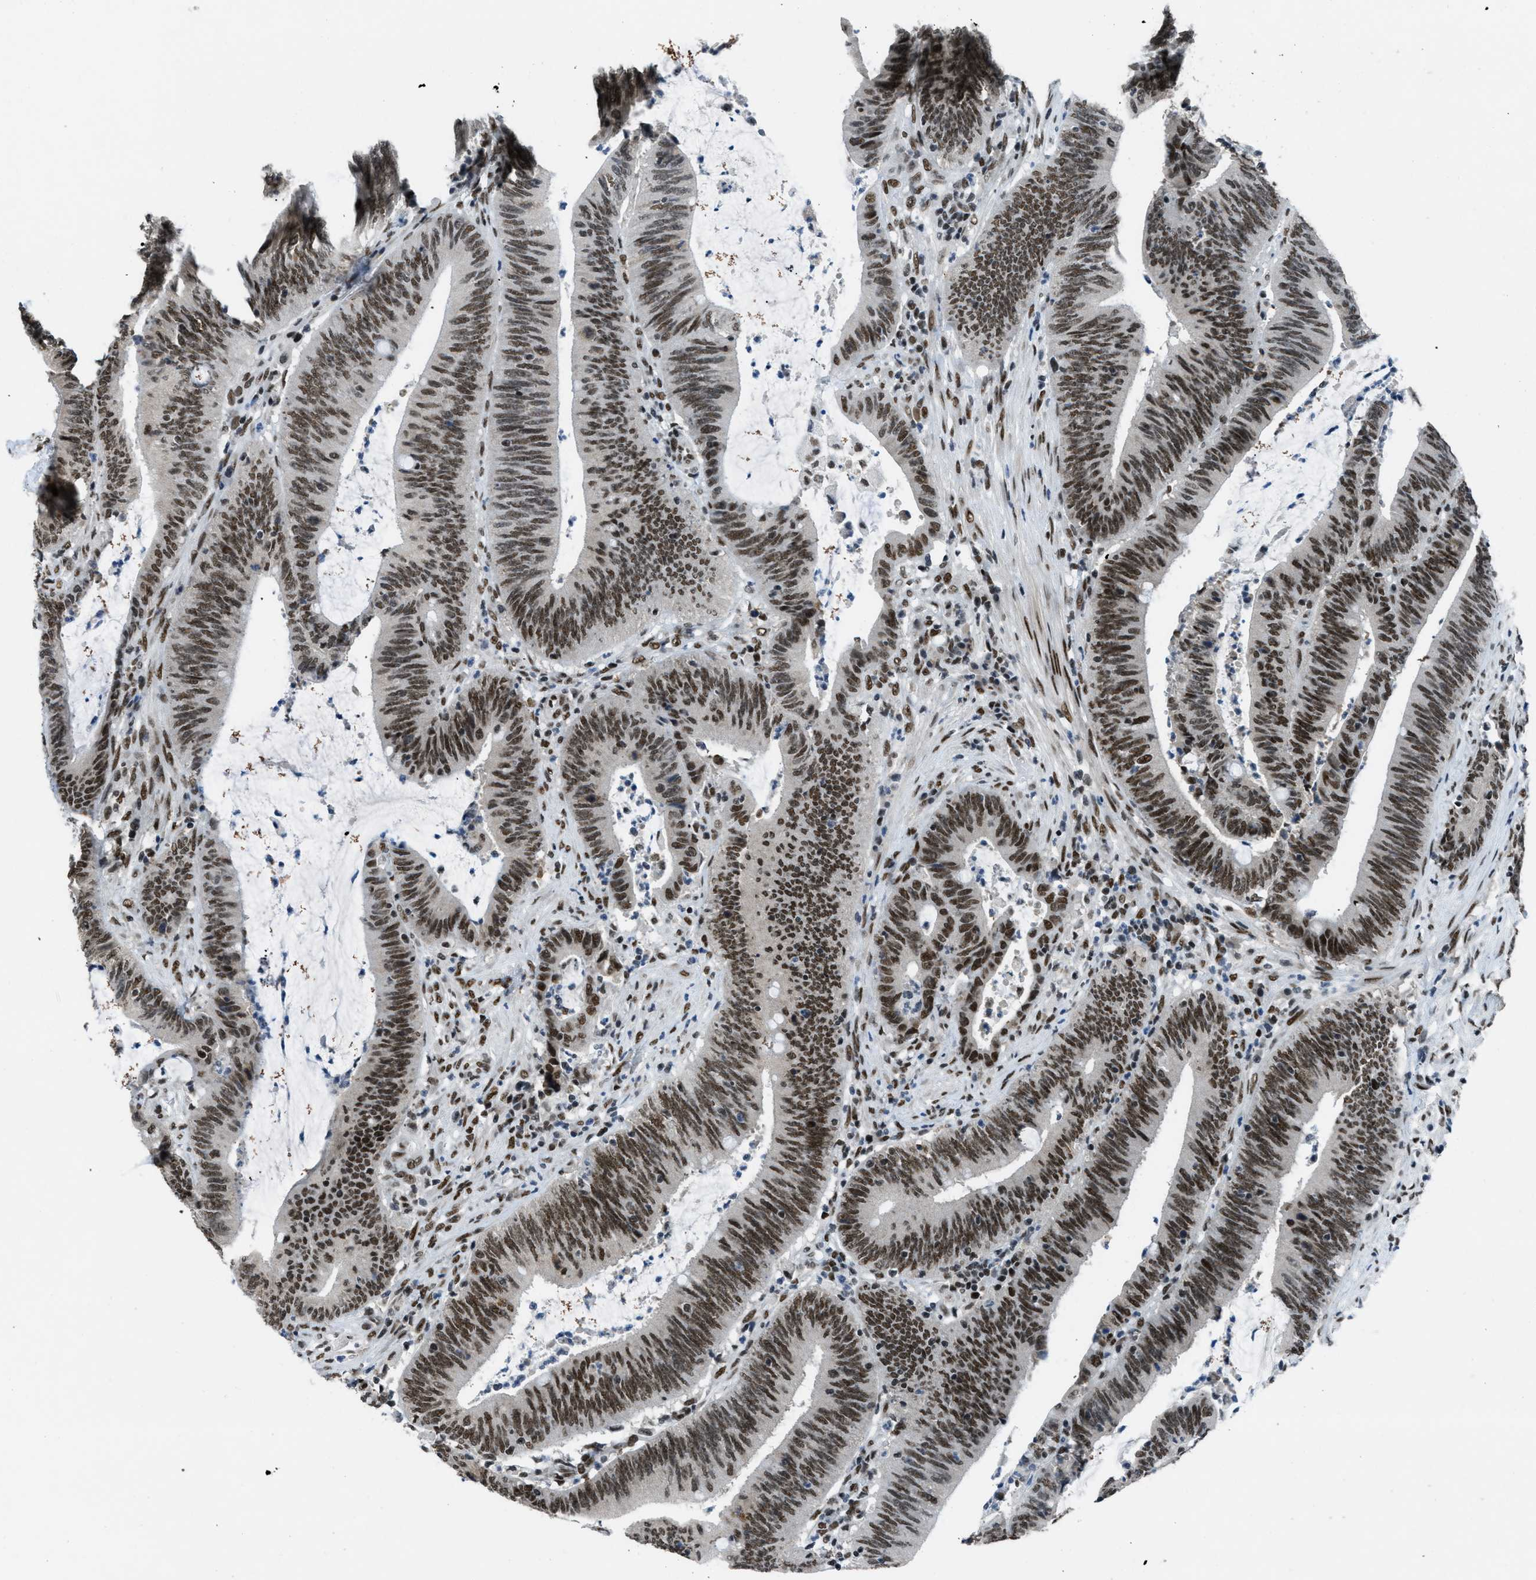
{"staining": {"intensity": "strong", "quantity": ">75%", "location": "nuclear"}, "tissue": "colorectal cancer", "cell_type": "Tumor cells", "image_type": "cancer", "snomed": [{"axis": "morphology", "description": "Normal tissue, NOS"}, {"axis": "morphology", "description": "Adenocarcinoma, NOS"}, {"axis": "topography", "description": "Rectum"}], "caption": "About >75% of tumor cells in colorectal cancer exhibit strong nuclear protein staining as visualized by brown immunohistochemical staining.", "gene": "GATAD2B", "patient": {"sex": "female", "age": 66}}